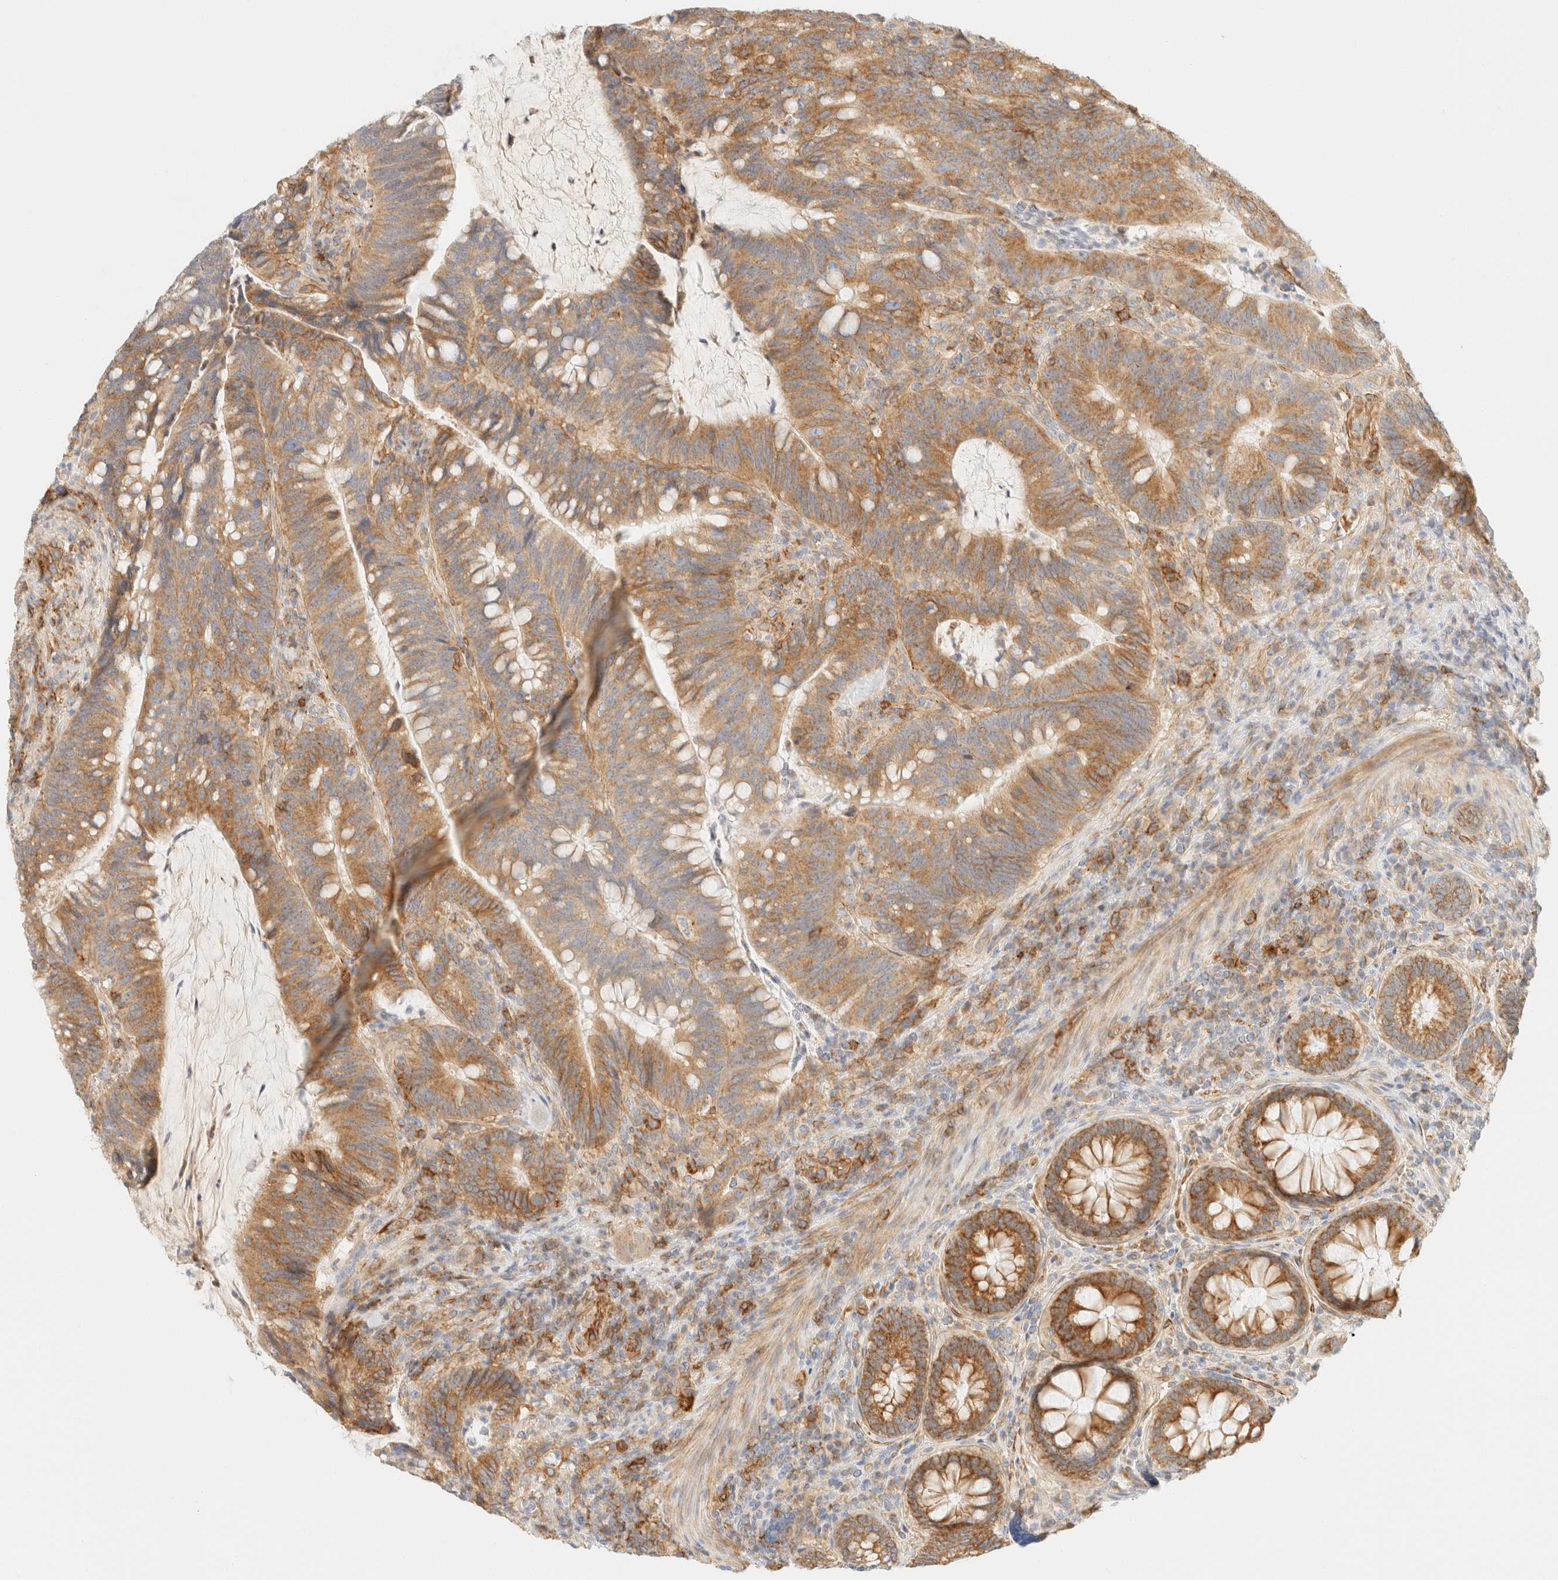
{"staining": {"intensity": "moderate", "quantity": ">75%", "location": "cytoplasmic/membranous"}, "tissue": "colorectal cancer", "cell_type": "Tumor cells", "image_type": "cancer", "snomed": [{"axis": "morphology", "description": "Adenocarcinoma, NOS"}, {"axis": "topography", "description": "Colon"}], "caption": "The photomicrograph displays a brown stain indicating the presence of a protein in the cytoplasmic/membranous of tumor cells in colorectal cancer. (DAB IHC, brown staining for protein, blue staining for nuclei).", "gene": "MRM3", "patient": {"sex": "female", "age": 66}}